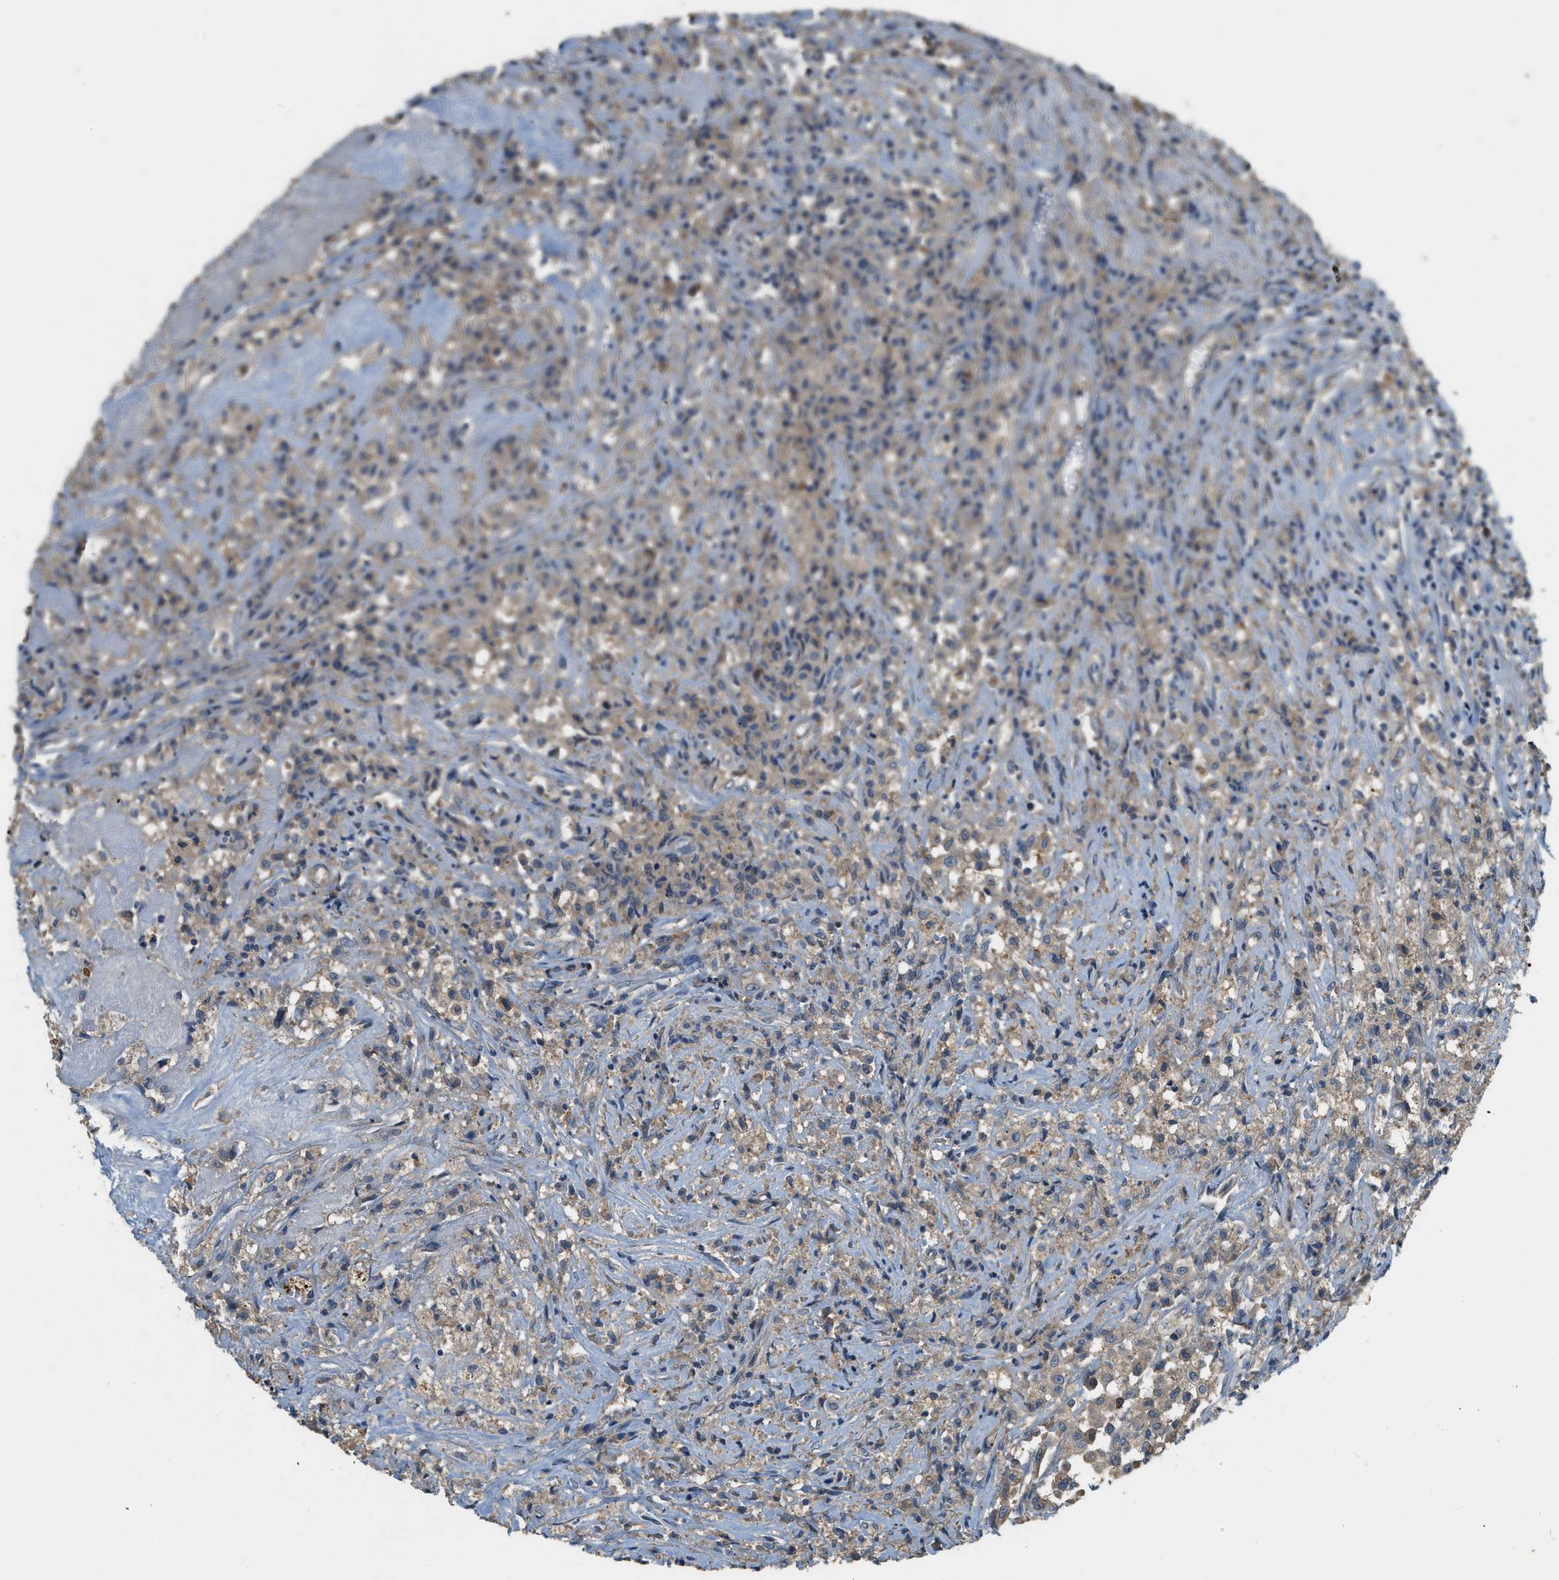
{"staining": {"intensity": "weak", "quantity": ">75%", "location": "cytoplasmic/membranous"}, "tissue": "testis cancer", "cell_type": "Tumor cells", "image_type": "cancer", "snomed": [{"axis": "morphology", "description": "Carcinoma, Embryonal, NOS"}, {"axis": "topography", "description": "Testis"}], "caption": "Protein expression analysis of testis embryonal carcinoma exhibits weak cytoplasmic/membranous staining in approximately >75% of tumor cells.", "gene": "CFLAR", "patient": {"sex": "male", "age": 2}}